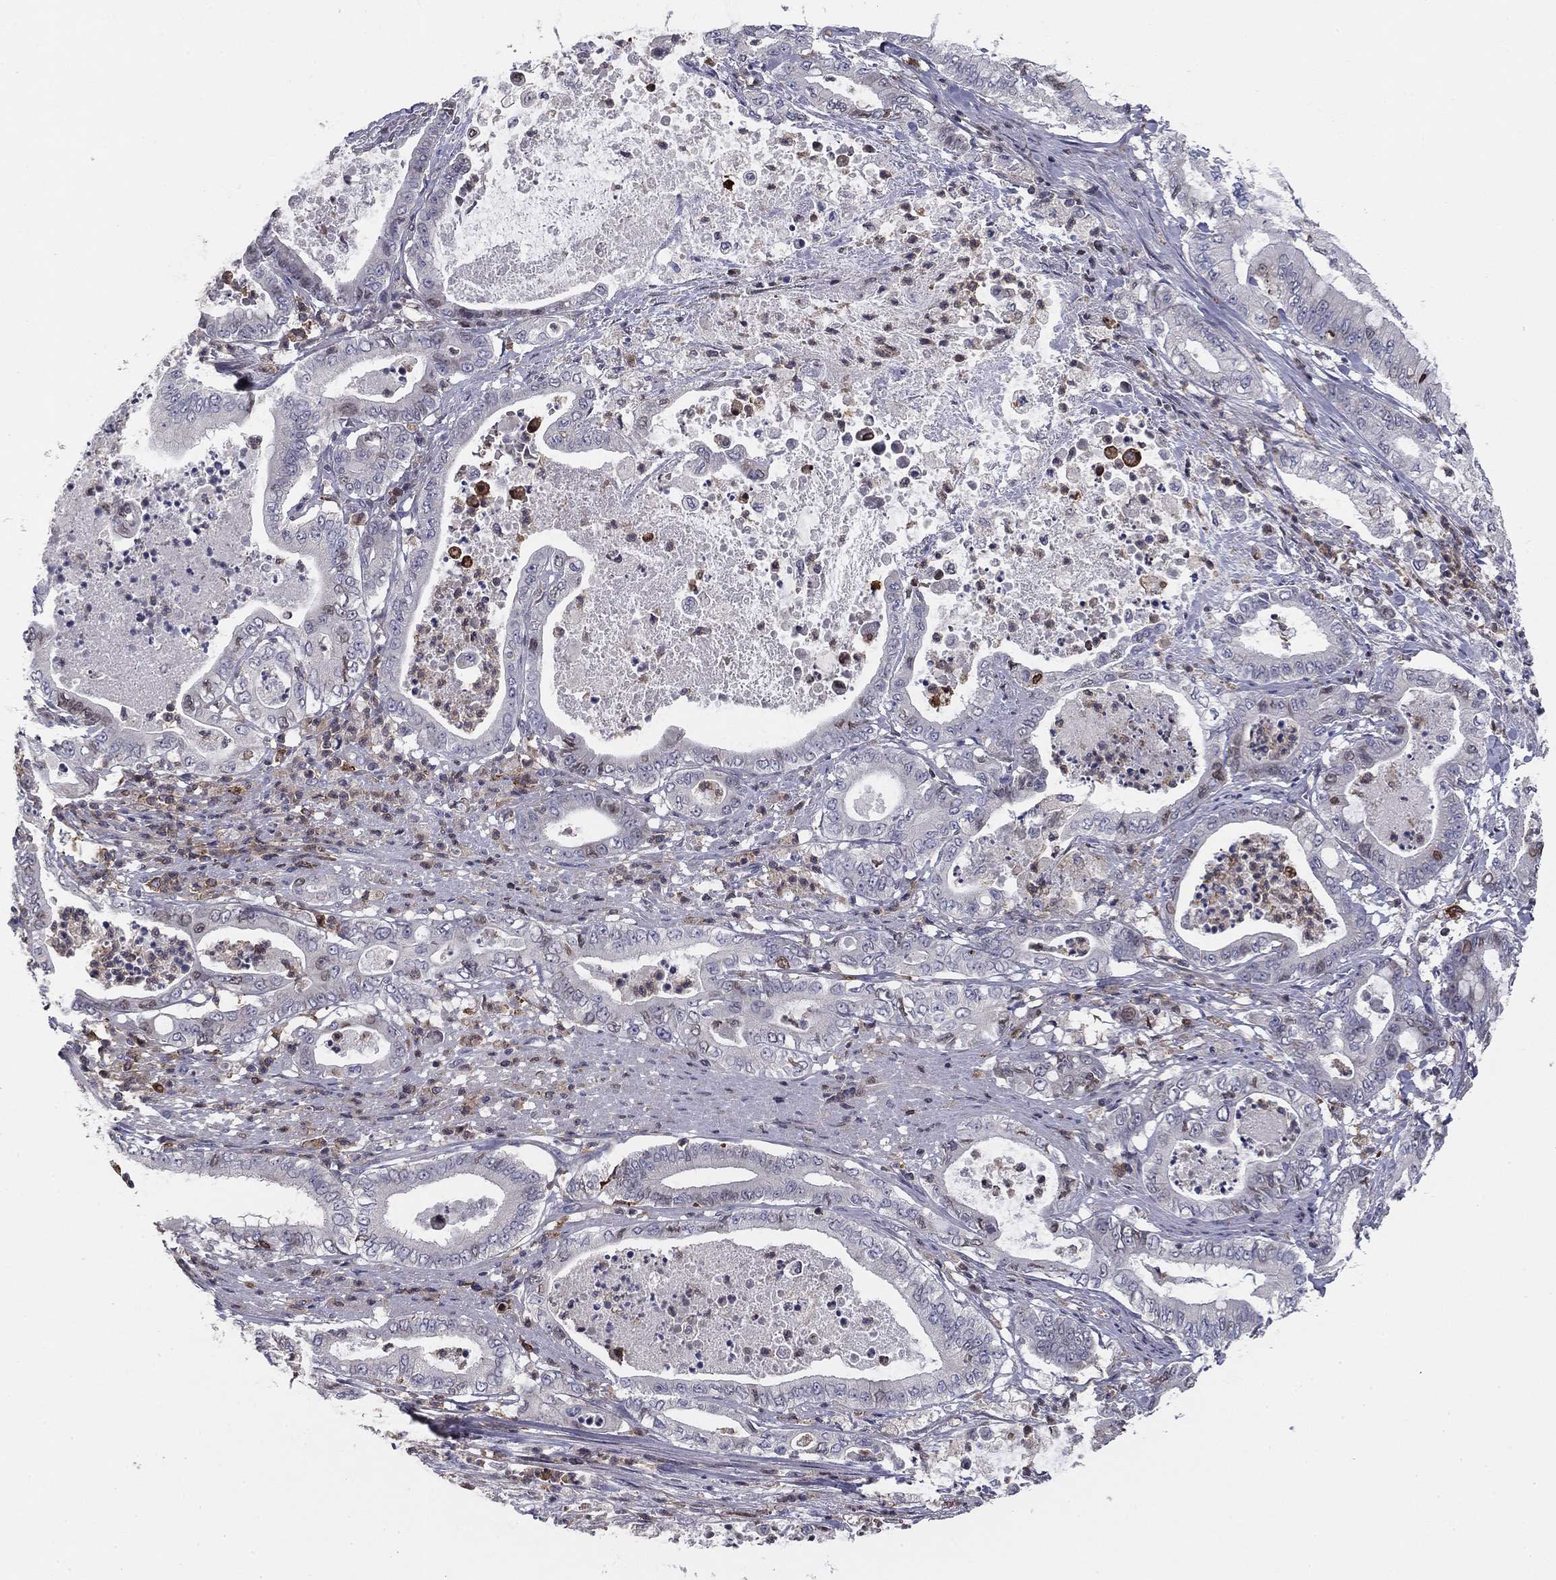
{"staining": {"intensity": "negative", "quantity": "none", "location": "none"}, "tissue": "pancreatic cancer", "cell_type": "Tumor cells", "image_type": "cancer", "snomed": [{"axis": "morphology", "description": "Adenocarcinoma, NOS"}, {"axis": "topography", "description": "Pancreas"}], "caption": "Tumor cells are negative for brown protein staining in pancreatic cancer (adenocarcinoma).", "gene": "PLCB2", "patient": {"sex": "male", "age": 71}}